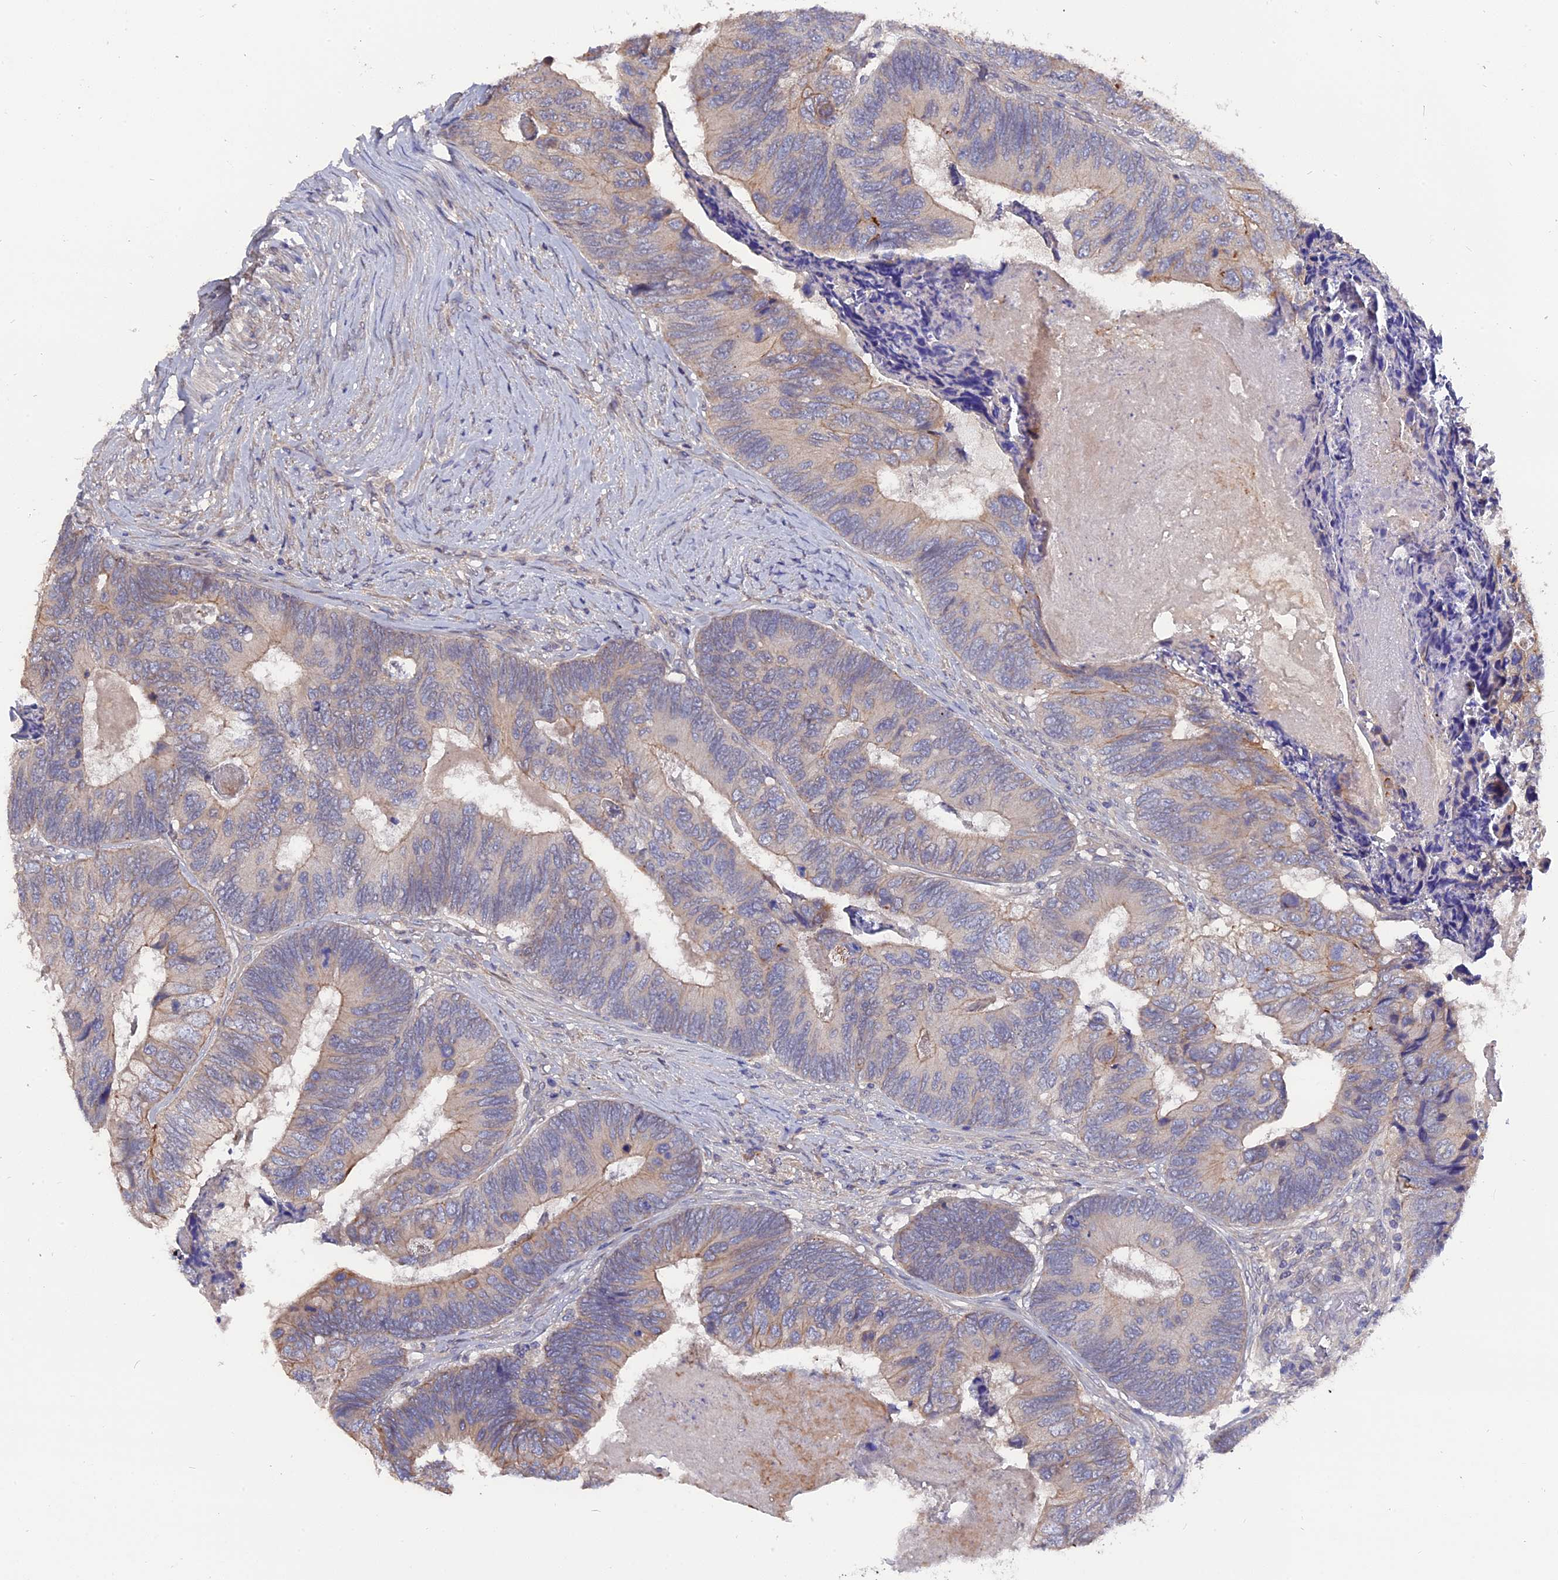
{"staining": {"intensity": "moderate", "quantity": "<25%", "location": "cytoplasmic/membranous"}, "tissue": "colorectal cancer", "cell_type": "Tumor cells", "image_type": "cancer", "snomed": [{"axis": "morphology", "description": "Adenocarcinoma, NOS"}, {"axis": "topography", "description": "Colon"}], "caption": "Tumor cells exhibit low levels of moderate cytoplasmic/membranous staining in approximately <25% of cells in human colorectal cancer (adenocarcinoma).", "gene": "ZCCHC2", "patient": {"sex": "female", "age": 67}}